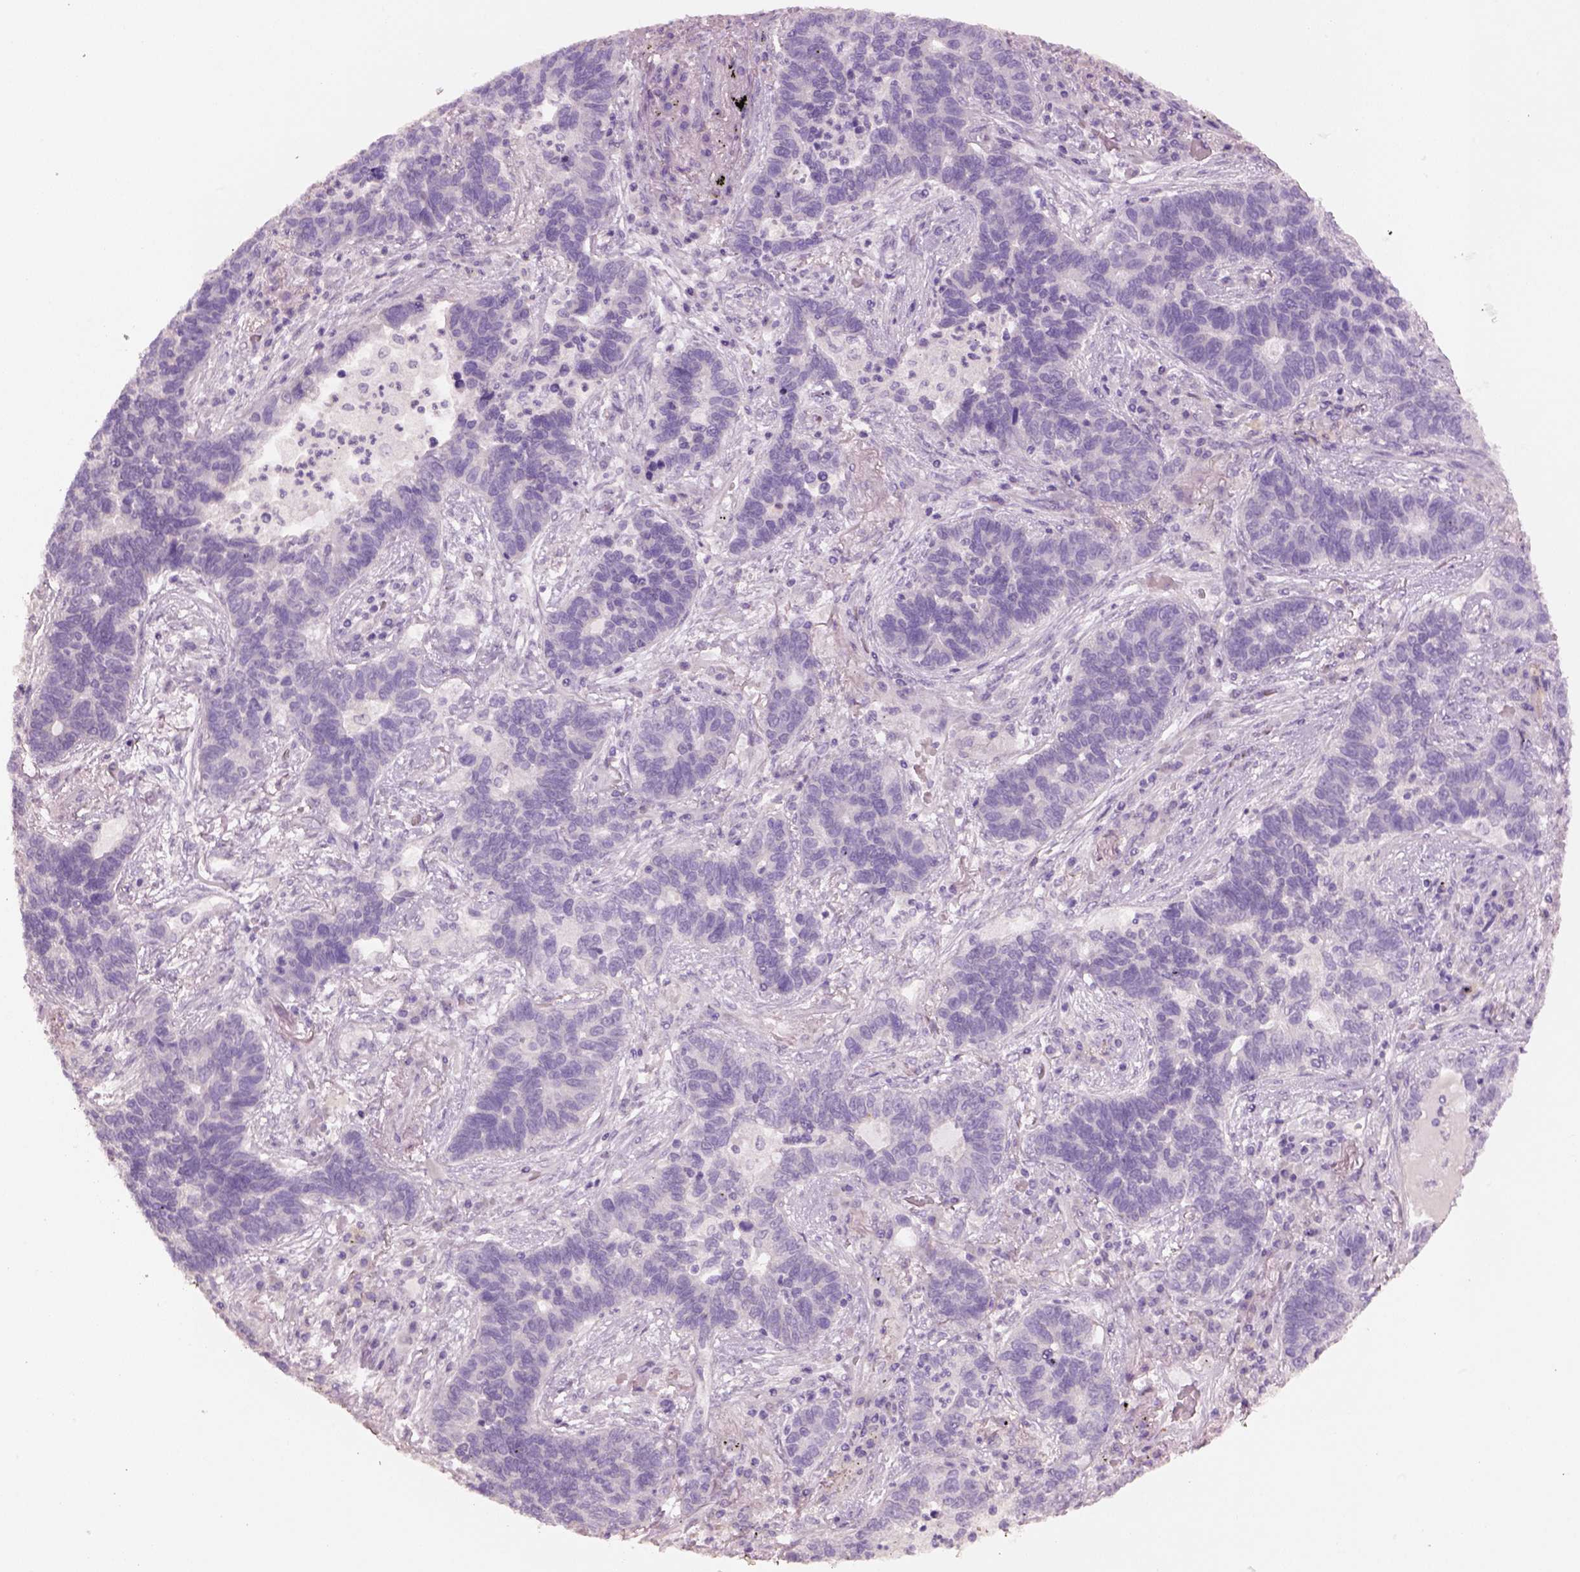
{"staining": {"intensity": "negative", "quantity": "none", "location": "none"}, "tissue": "lung cancer", "cell_type": "Tumor cells", "image_type": "cancer", "snomed": [{"axis": "morphology", "description": "Adenocarcinoma, NOS"}, {"axis": "topography", "description": "Lung"}], "caption": "An image of human lung cancer is negative for staining in tumor cells. The staining is performed using DAB (3,3'-diaminobenzidine) brown chromogen with nuclei counter-stained in using hematoxylin.", "gene": "KCNIP3", "patient": {"sex": "female", "age": 57}}